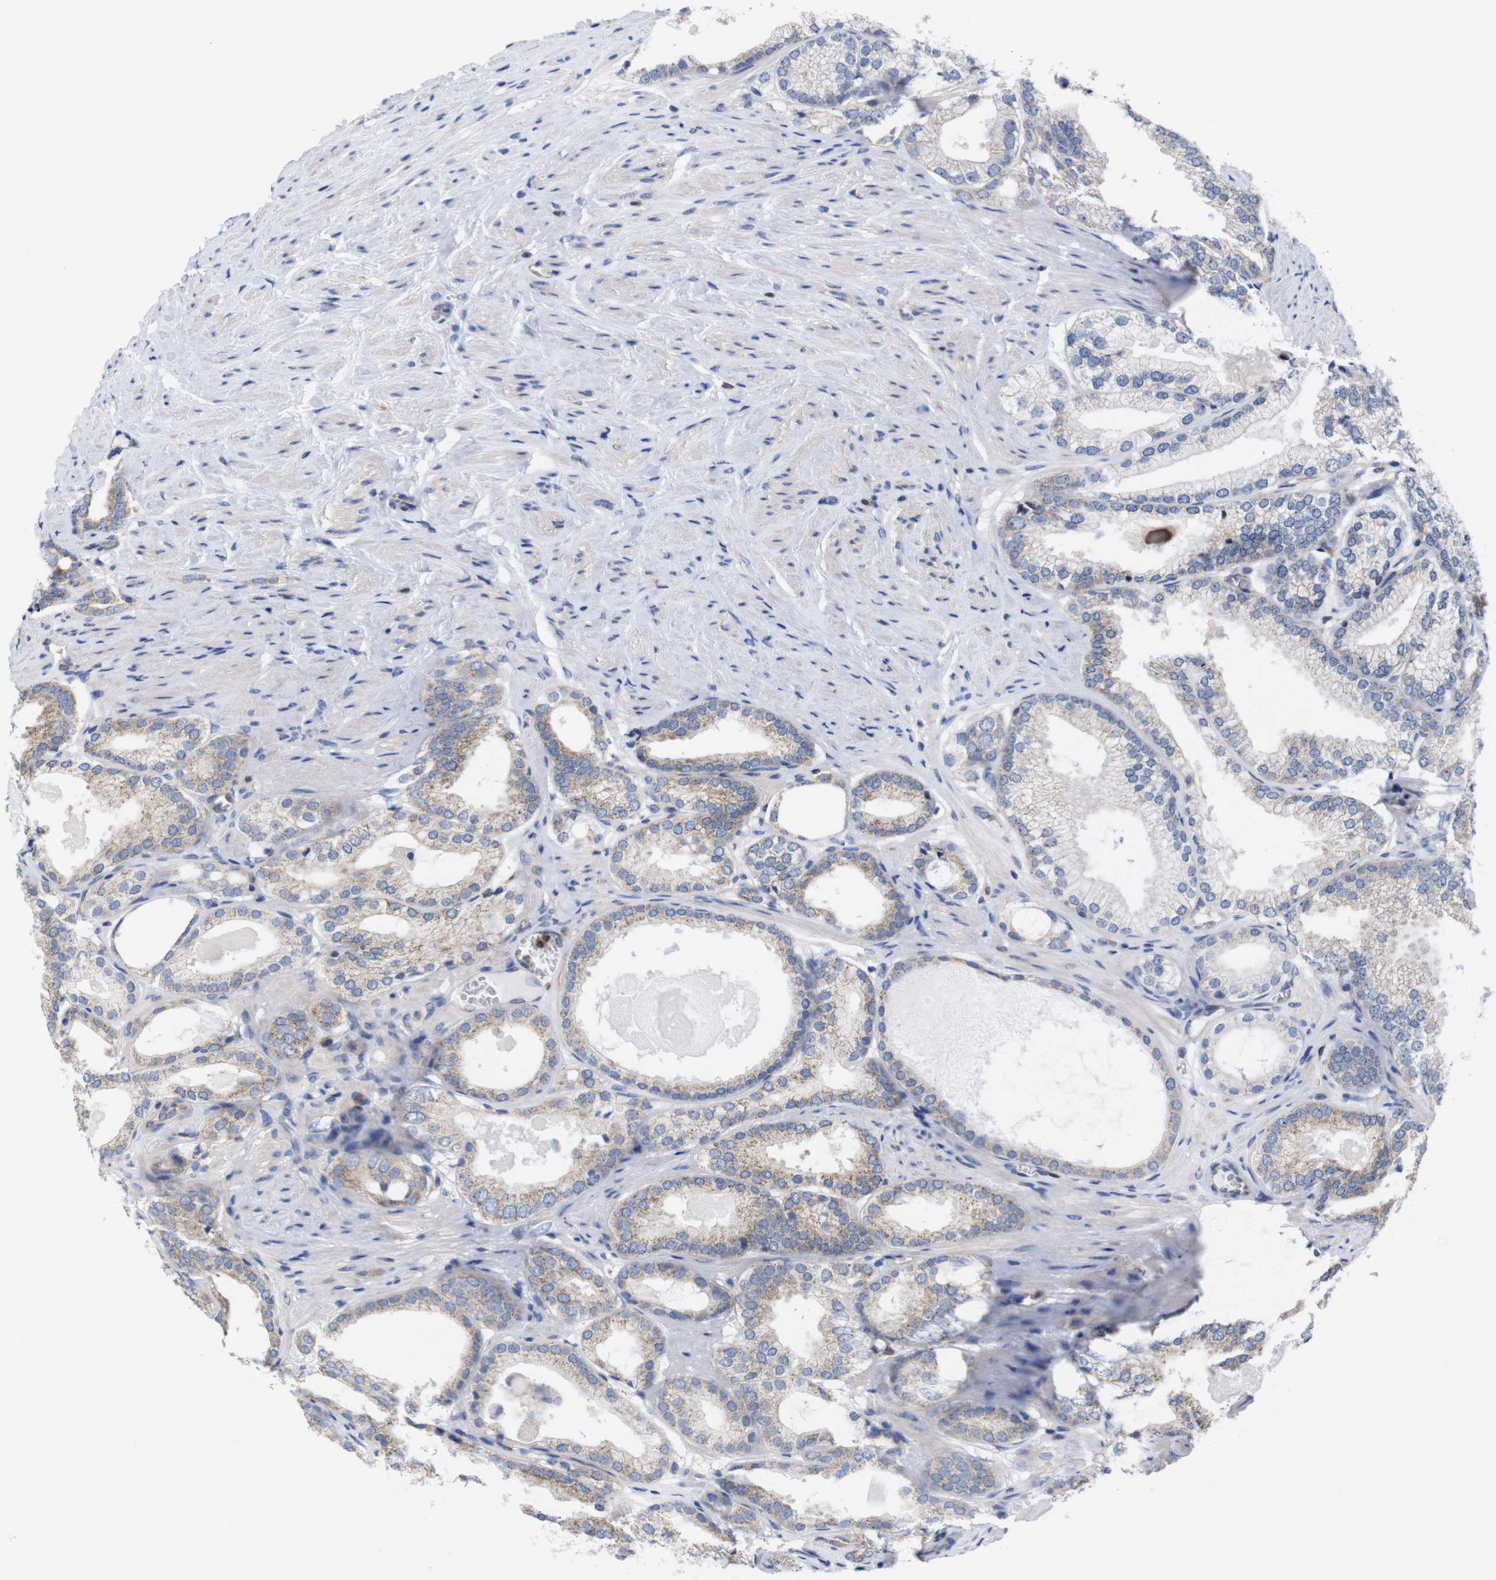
{"staining": {"intensity": "weak", "quantity": ">75%", "location": "cytoplasmic/membranous"}, "tissue": "prostate cancer", "cell_type": "Tumor cells", "image_type": "cancer", "snomed": [{"axis": "morphology", "description": "Adenocarcinoma, High grade"}, {"axis": "topography", "description": "Prostate"}], "caption": "Prostate cancer stained with a brown dye reveals weak cytoplasmic/membranous positive positivity in approximately >75% of tumor cells.", "gene": "USH1C", "patient": {"sex": "male", "age": 61}}